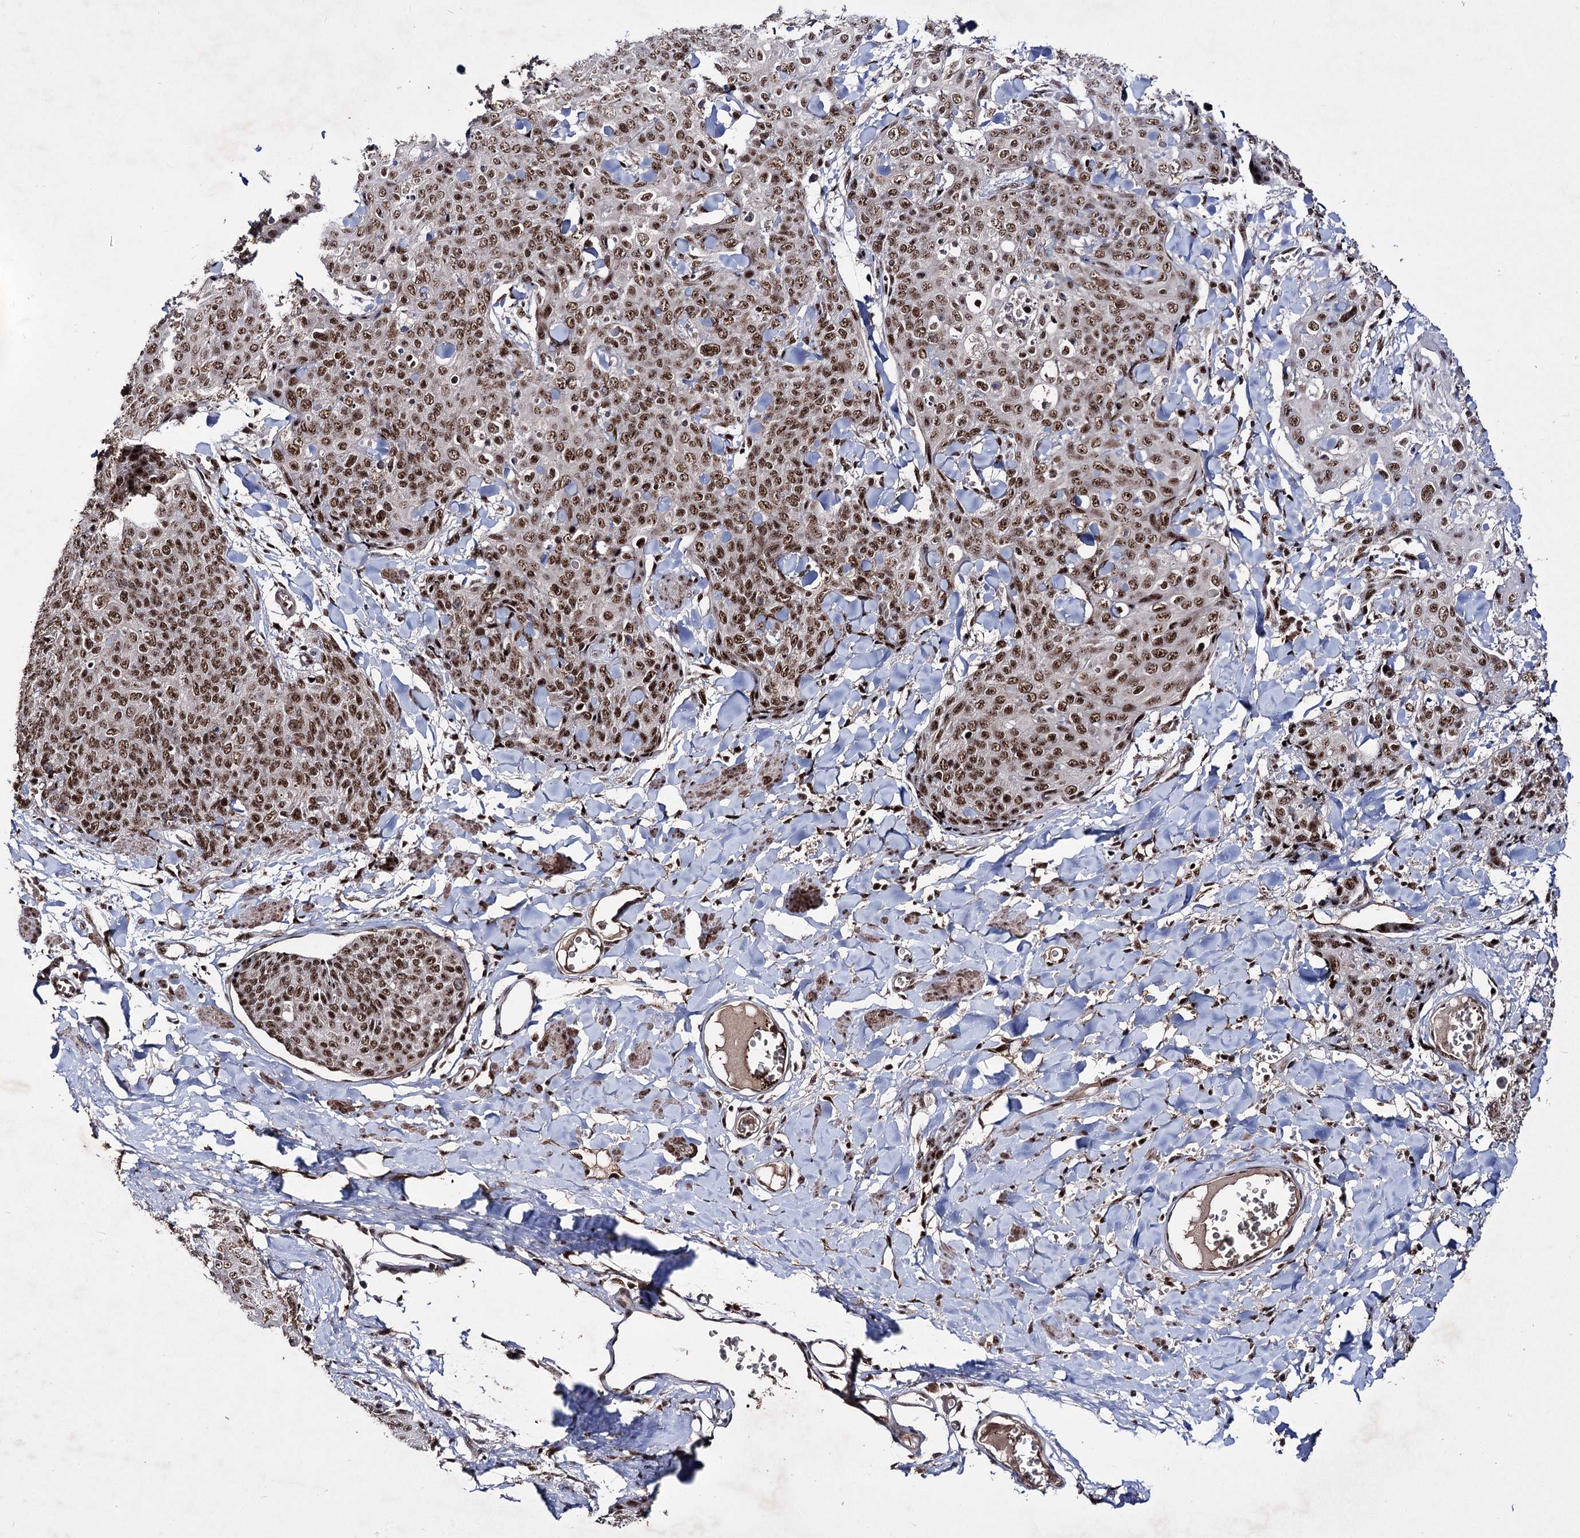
{"staining": {"intensity": "strong", "quantity": ">75%", "location": "nuclear"}, "tissue": "skin cancer", "cell_type": "Tumor cells", "image_type": "cancer", "snomed": [{"axis": "morphology", "description": "Squamous cell carcinoma, NOS"}, {"axis": "topography", "description": "Skin"}, {"axis": "topography", "description": "Vulva"}], "caption": "Approximately >75% of tumor cells in skin cancer (squamous cell carcinoma) reveal strong nuclear protein staining as visualized by brown immunohistochemical staining.", "gene": "PRPF40A", "patient": {"sex": "female", "age": 85}}